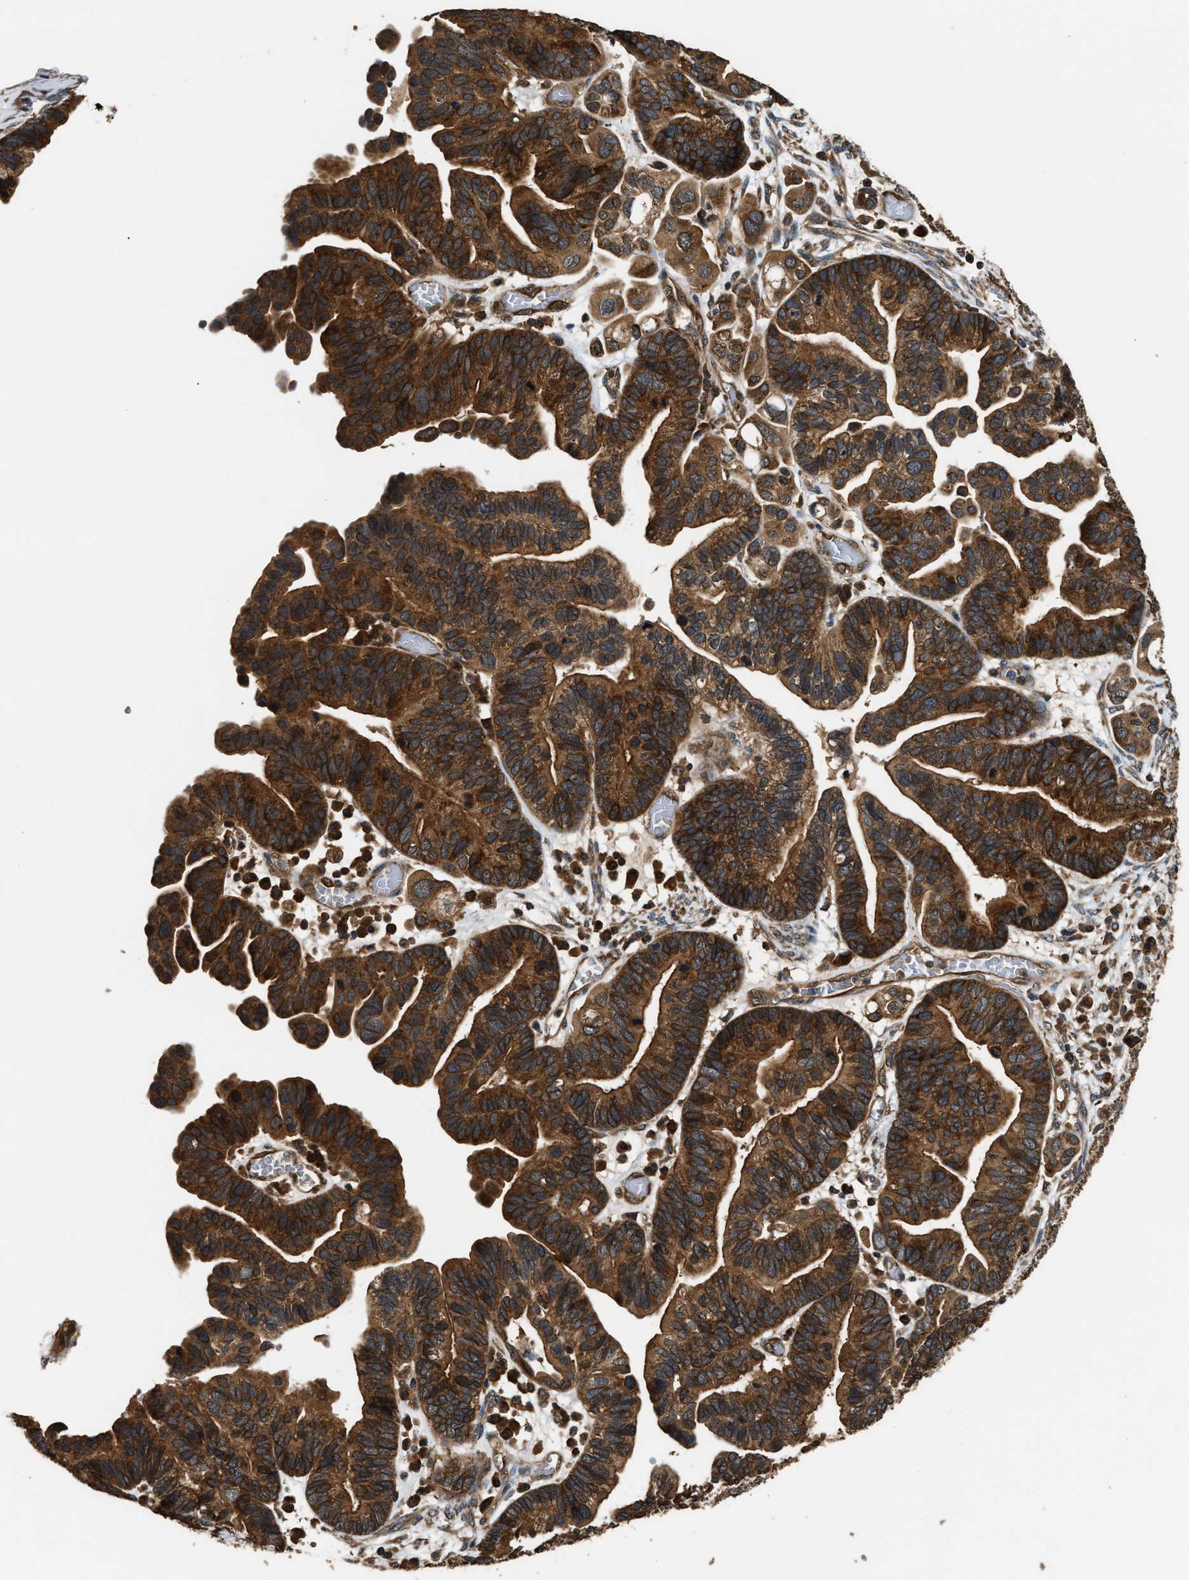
{"staining": {"intensity": "strong", "quantity": ">75%", "location": "cytoplasmic/membranous"}, "tissue": "ovarian cancer", "cell_type": "Tumor cells", "image_type": "cancer", "snomed": [{"axis": "morphology", "description": "Cystadenocarcinoma, serous, NOS"}, {"axis": "topography", "description": "Ovary"}], "caption": "Brown immunohistochemical staining in human ovarian cancer demonstrates strong cytoplasmic/membranous expression in approximately >75% of tumor cells.", "gene": "DNAJC2", "patient": {"sex": "female", "age": 56}}